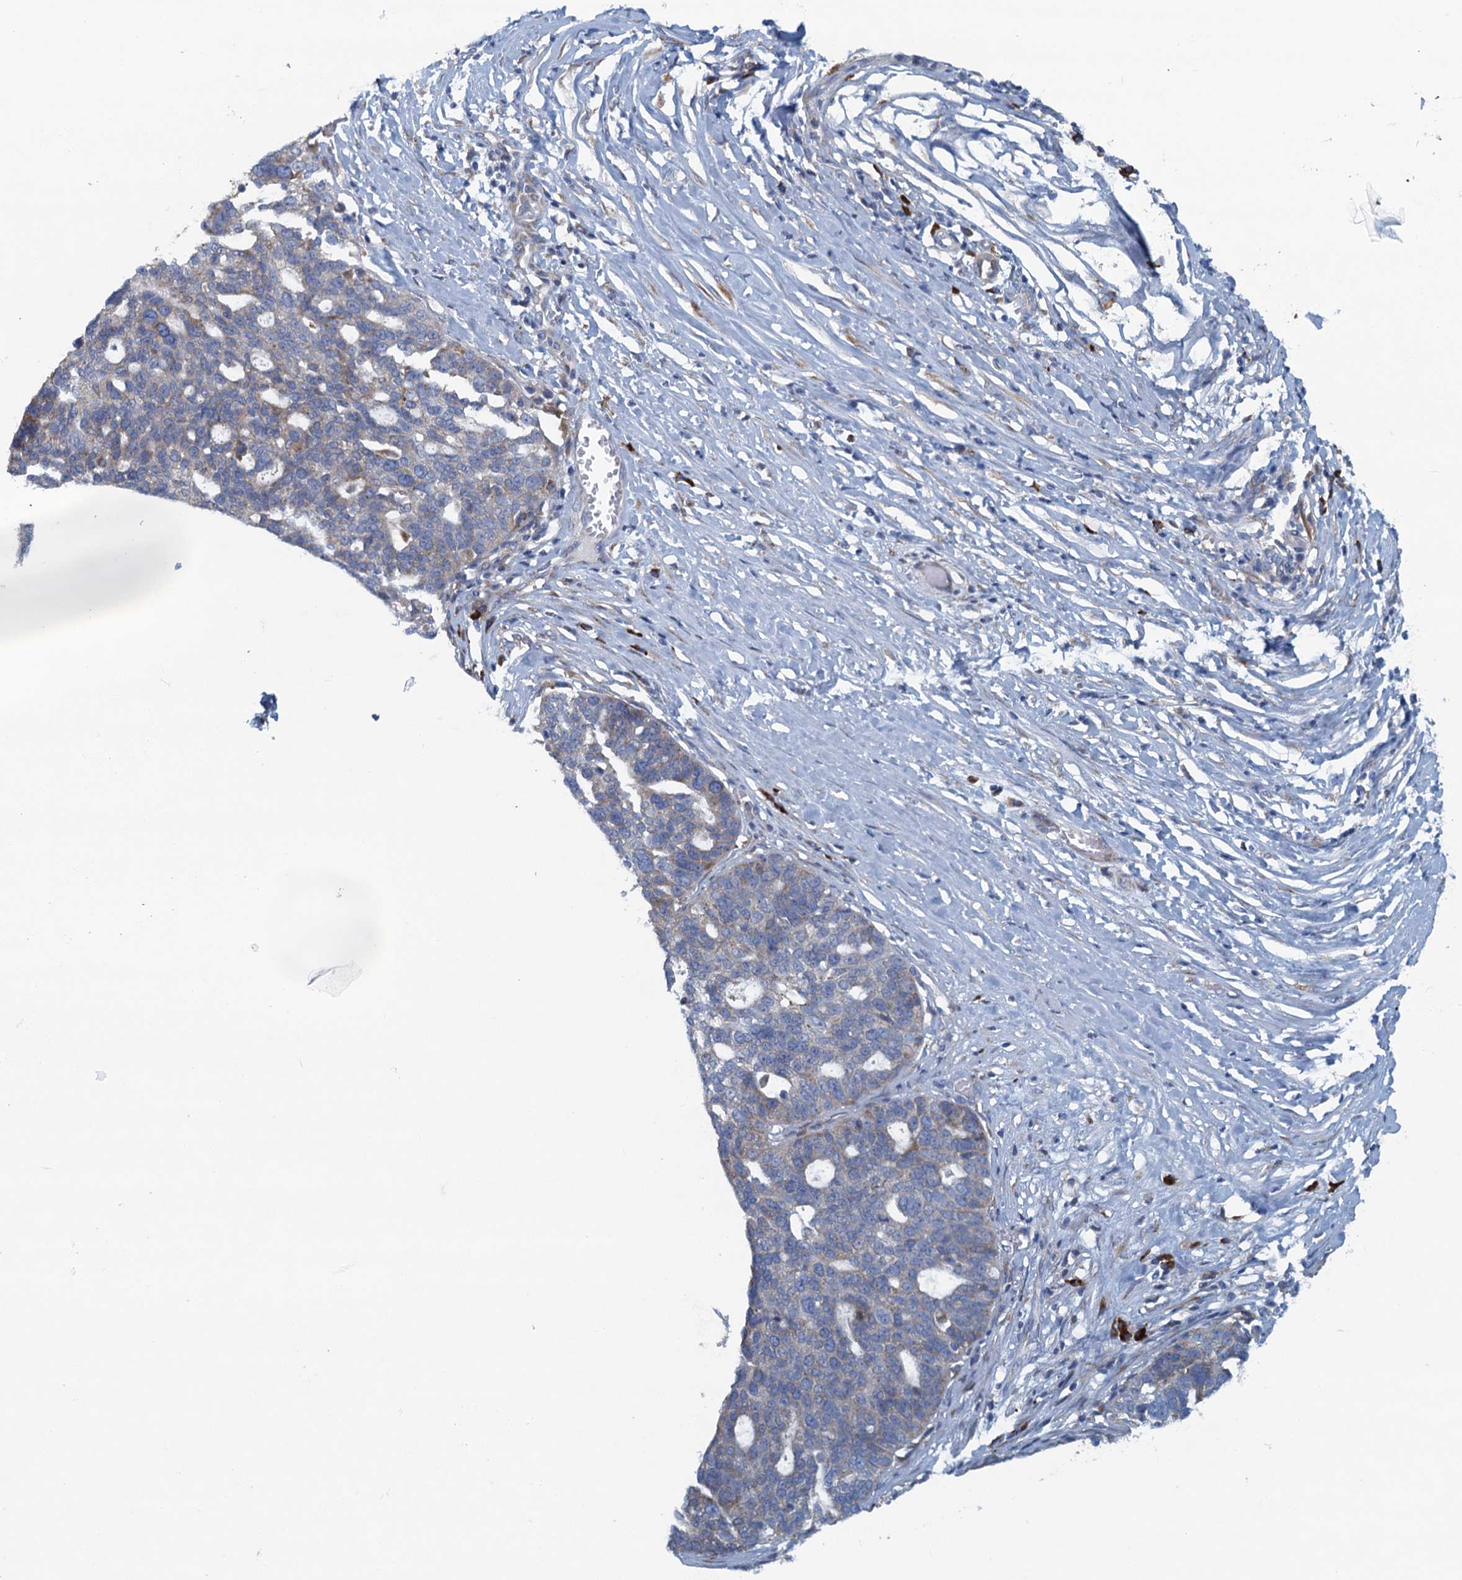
{"staining": {"intensity": "weak", "quantity": "<25%", "location": "cytoplasmic/membranous"}, "tissue": "ovarian cancer", "cell_type": "Tumor cells", "image_type": "cancer", "snomed": [{"axis": "morphology", "description": "Cystadenocarcinoma, serous, NOS"}, {"axis": "topography", "description": "Ovary"}], "caption": "IHC micrograph of neoplastic tissue: serous cystadenocarcinoma (ovarian) stained with DAB demonstrates no significant protein positivity in tumor cells.", "gene": "MYDGF", "patient": {"sex": "female", "age": 59}}